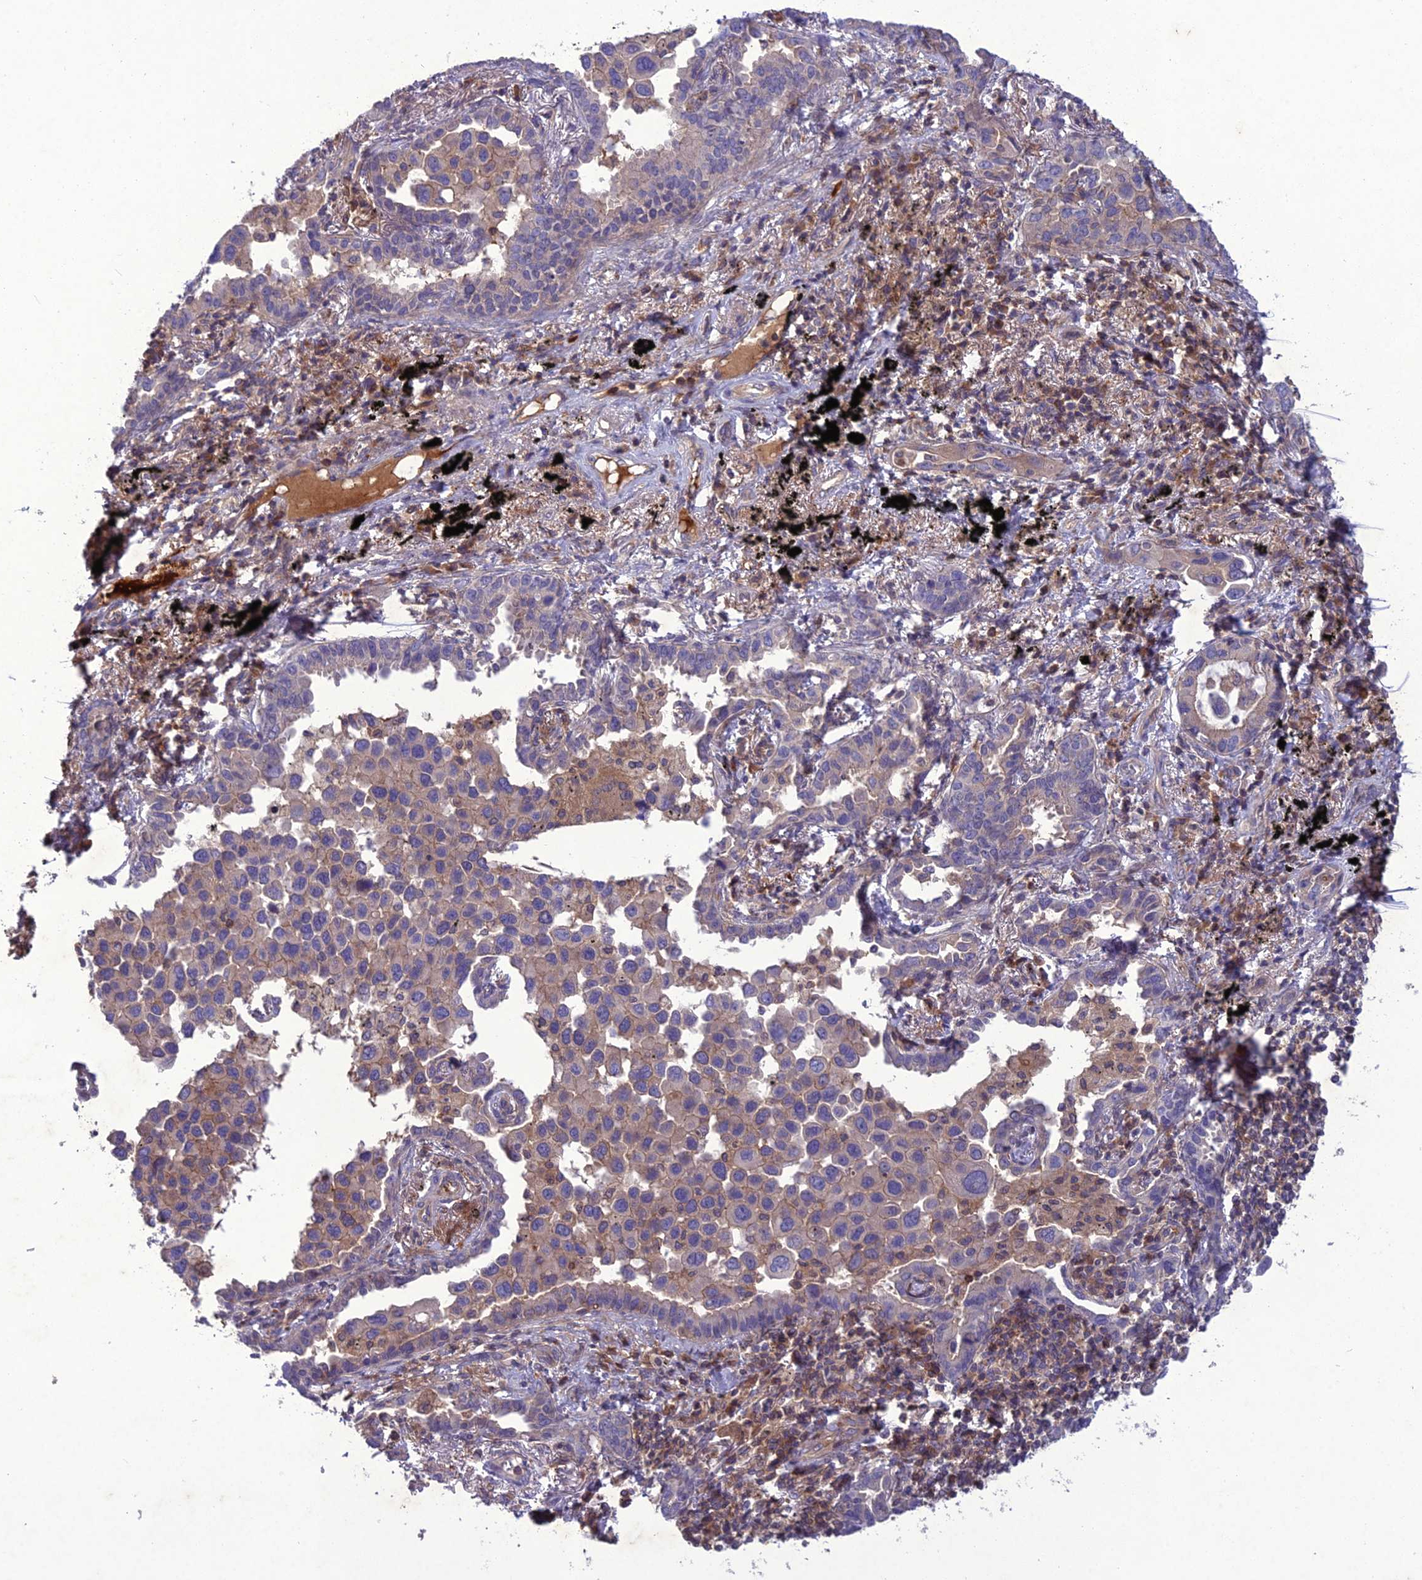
{"staining": {"intensity": "weak", "quantity": "<25%", "location": "cytoplasmic/membranous"}, "tissue": "lung cancer", "cell_type": "Tumor cells", "image_type": "cancer", "snomed": [{"axis": "morphology", "description": "Adenocarcinoma, NOS"}, {"axis": "topography", "description": "Lung"}], "caption": "Tumor cells are negative for protein expression in human lung cancer (adenocarcinoma). The staining was performed using DAB (3,3'-diaminobenzidine) to visualize the protein expression in brown, while the nuclei were stained in blue with hematoxylin (Magnification: 20x).", "gene": "GDF6", "patient": {"sex": "male", "age": 67}}